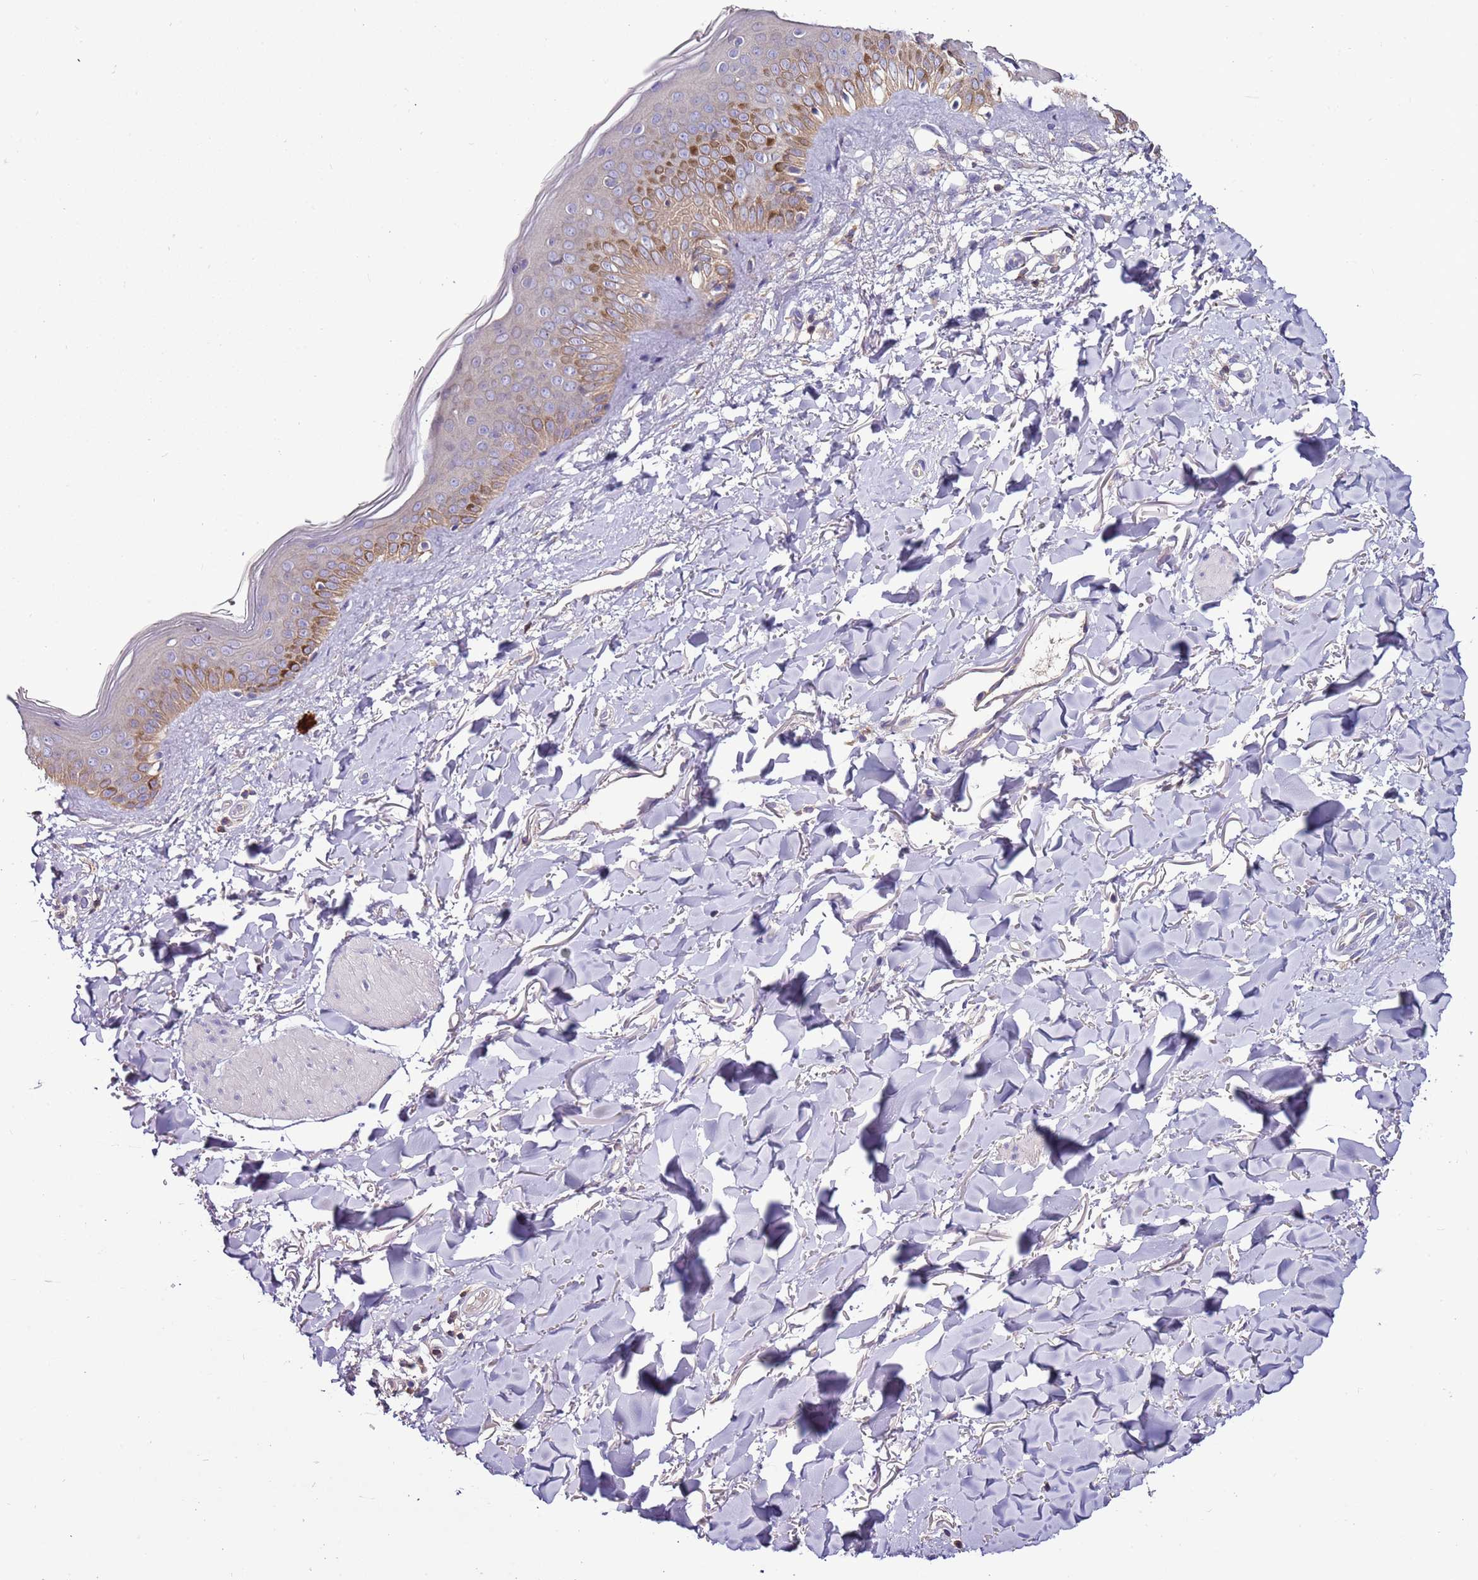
{"staining": {"intensity": "negative", "quantity": "none", "location": "none"}, "tissue": "skin", "cell_type": "Fibroblasts", "image_type": "normal", "snomed": [{"axis": "morphology", "description": "Normal tissue, NOS"}, {"axis": "topography", "description": "Skin"}], "caption": "Immunohistochemistry (IHC) photomicrograph of benign skin stained for a protein (brown), which reveals no staining in fibroblasts.", "gene": "IGIP", "patient": {"sex": "female", "age": 58}}